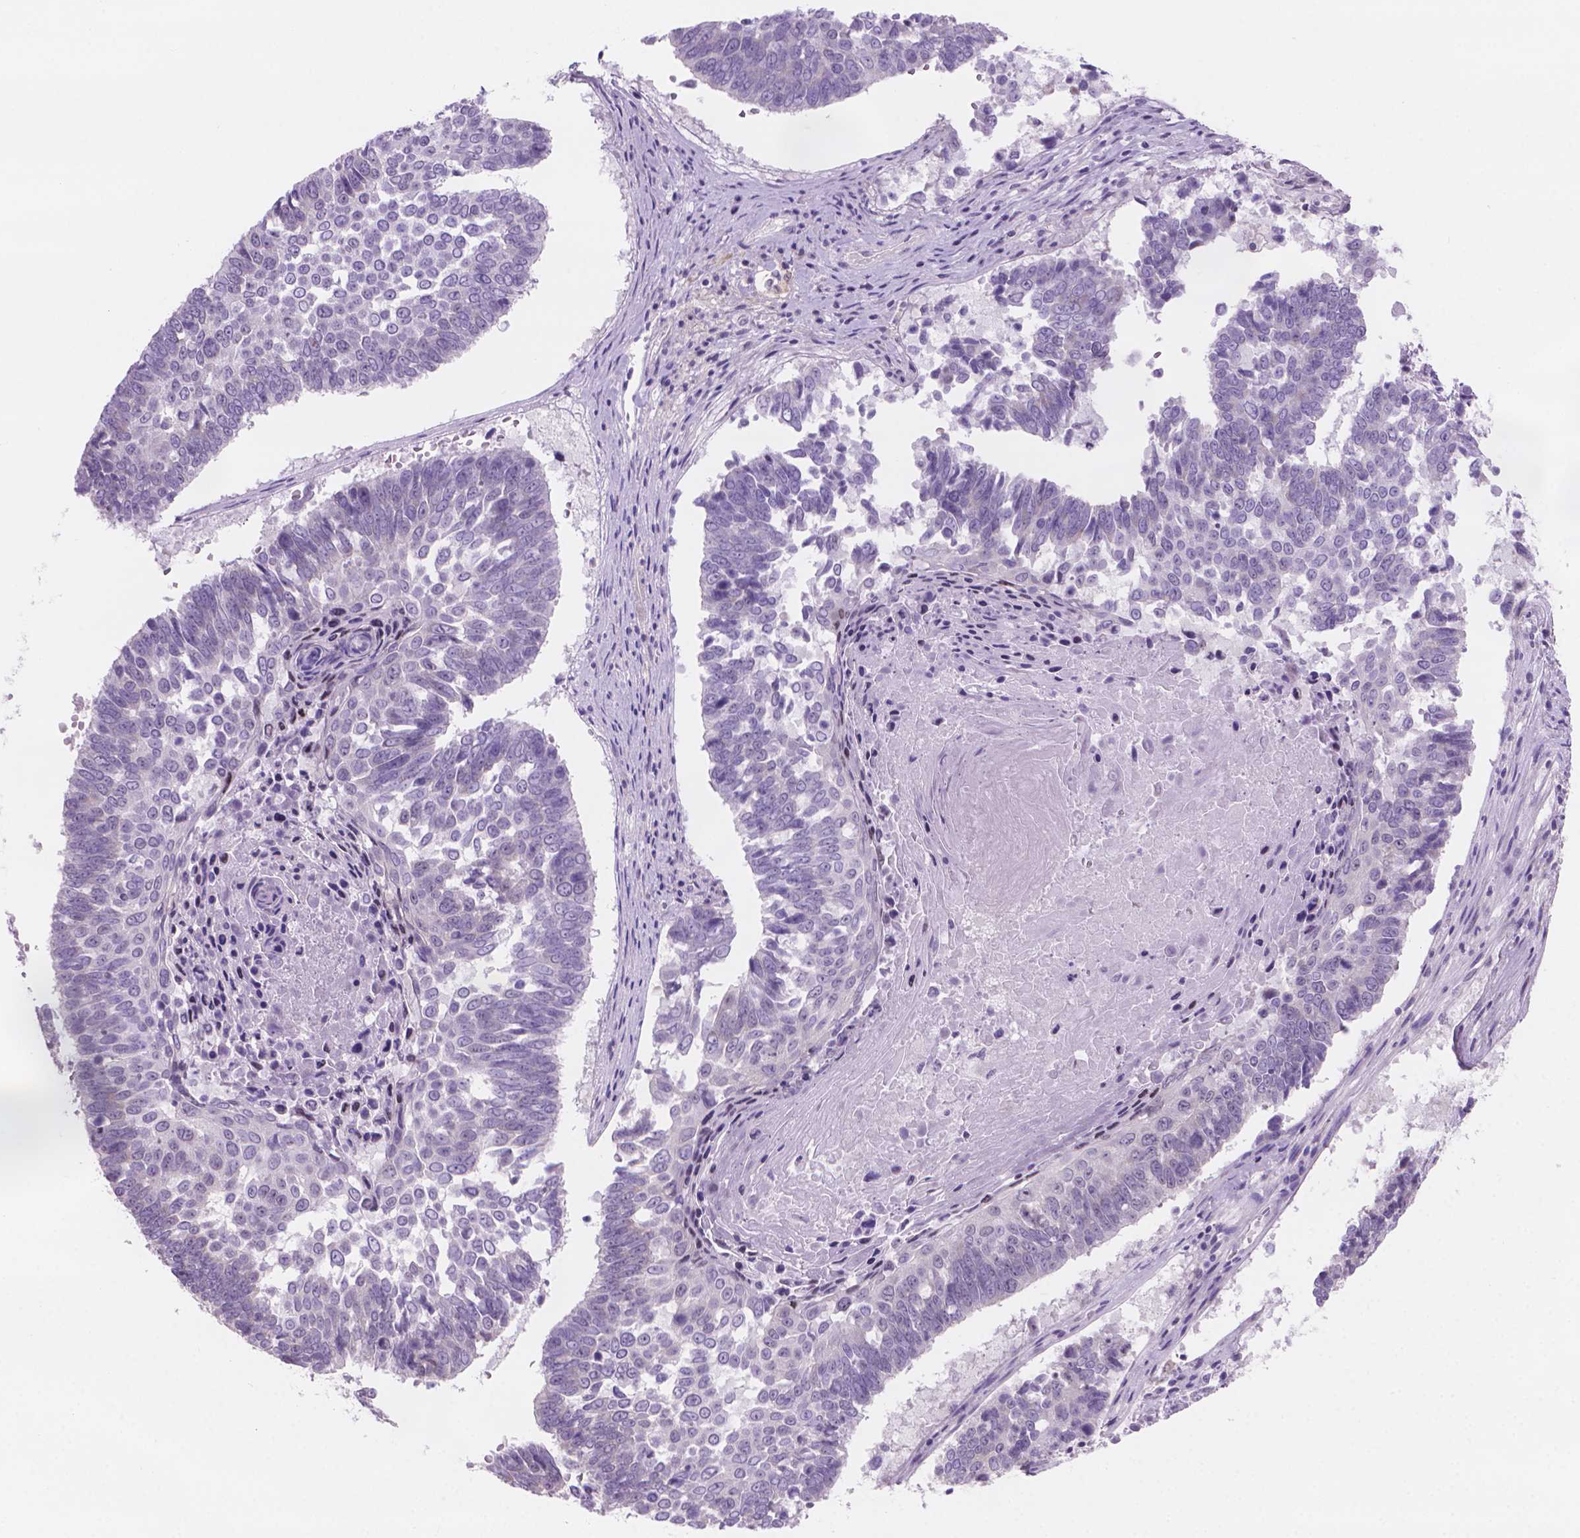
{"staining": {"intensity": "negative", "quantity": "none", "location": "none"}, "tissue": "lung cancer", "cell_type": "Tumor cells", "image_type": "cancer", "snomed": [{"axis": "morphology", "description": "Squamous cell carcinoma, NOS"}, {"axis": "topography", "description": "Lung"}], "caption": "Immunohistochemistry (IHC) image of human lung cancer (squamous cell carcinoma) stained for a protein (brown), which reveals no staining in tumor cells. (Brightfield microscopy of DAB IHC at high magnification).", "gene": "ENSG00000187186", "patient": {"sex": "male", "age": 73}}